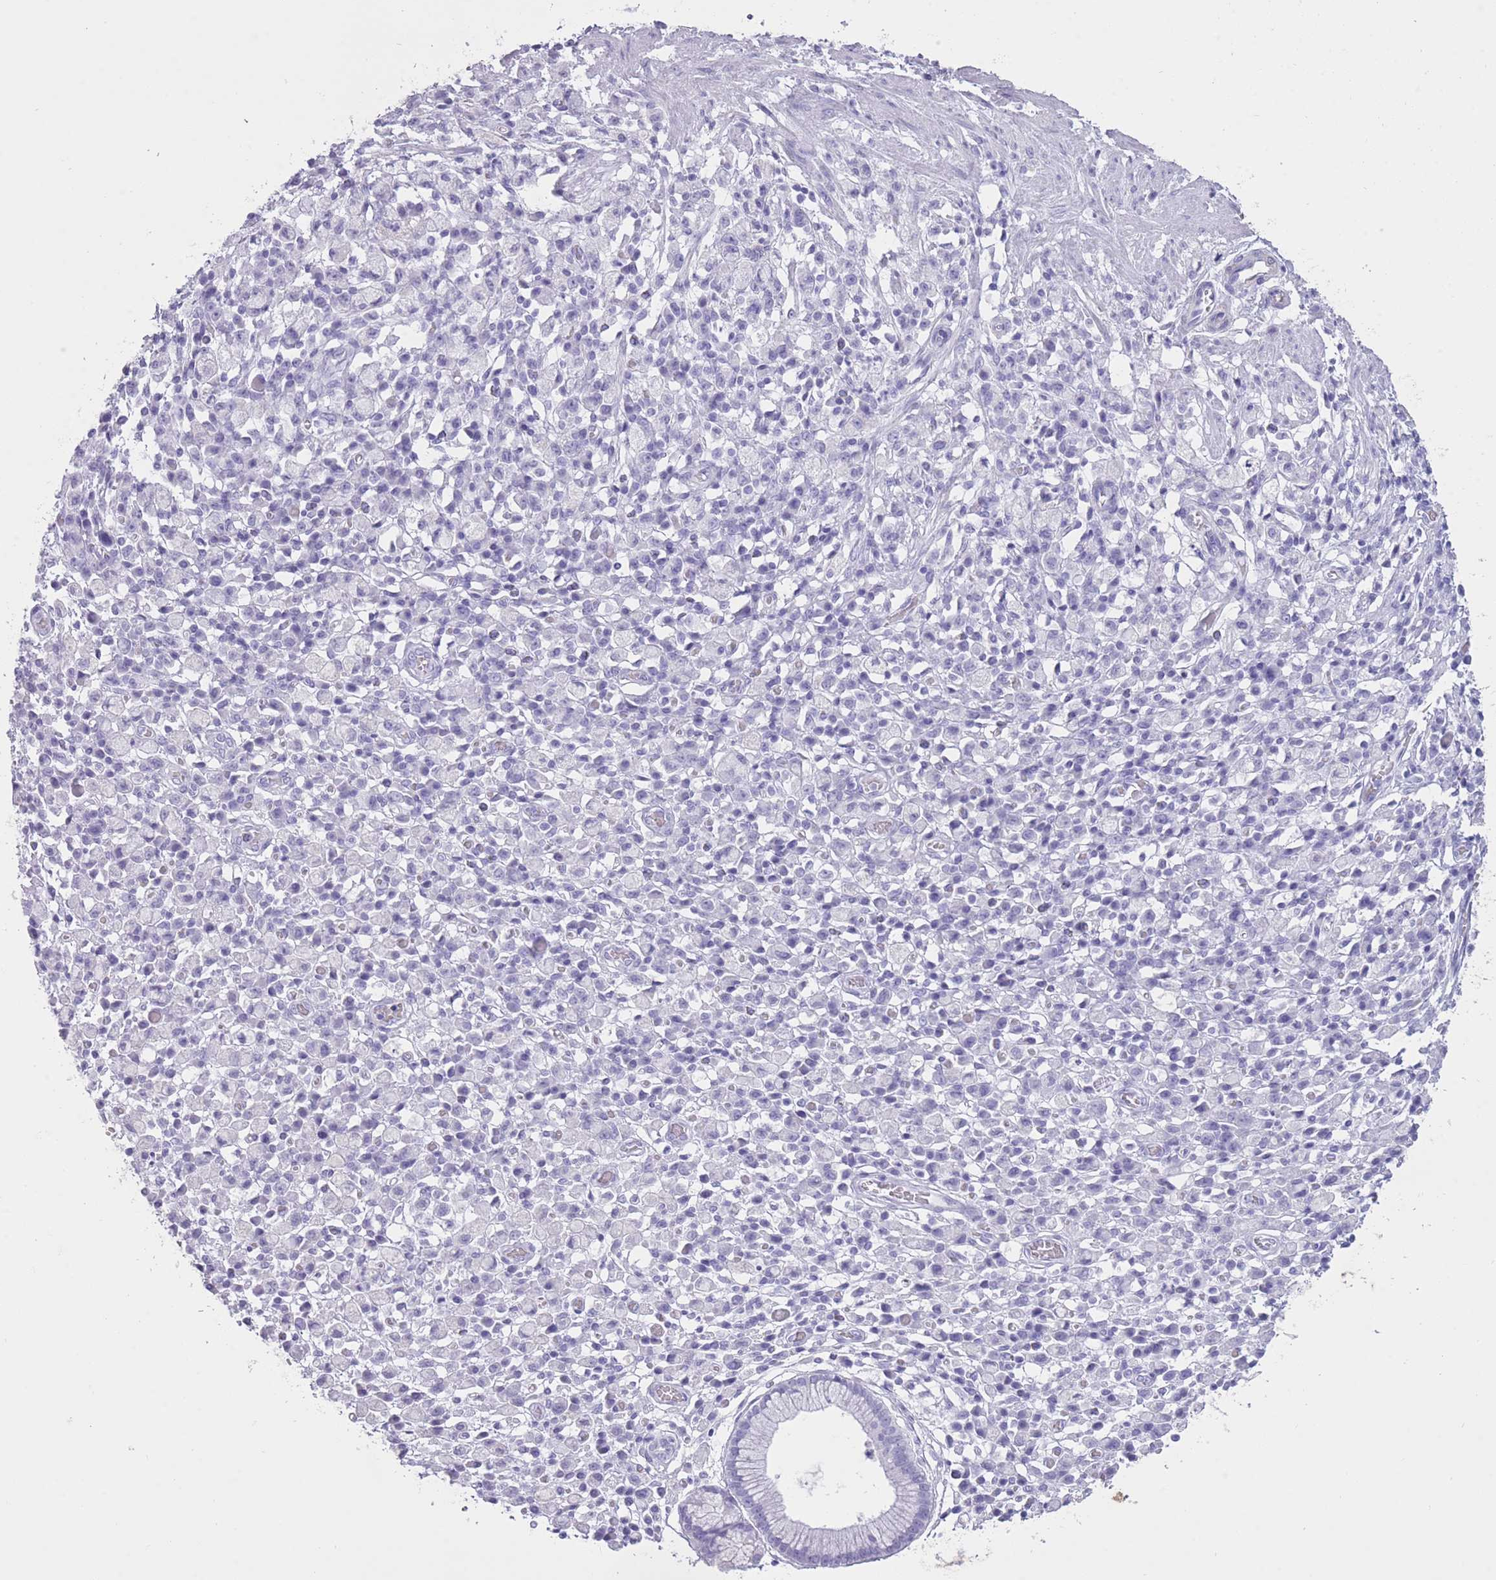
{"staining": {"intensity": "negative", "quantity": "none", "location": "none"}, "tissue": "stomach cancer", "cell_type": "Tumor cells", "image_type": "cancer", "snomed": [{"axis": "morphology", "description": "Adenocarcinoma, NOS"}, {"axis": "topography", "description": "Stomach"}], "caption": "An immunohistochemistry (IHC) histopathology image of stomach cancer is shown. There is no staining in tumor cells of stomach cancer. The staining was performed using DAB (3,3'-diaminobenzidine) to visualize the protein expression in brown, while the nuclei were stained in blue with hematoxylin (Magnification: 20x).", "gene": "AP3S2", "patient": {"sex": "male", "age": 77}}